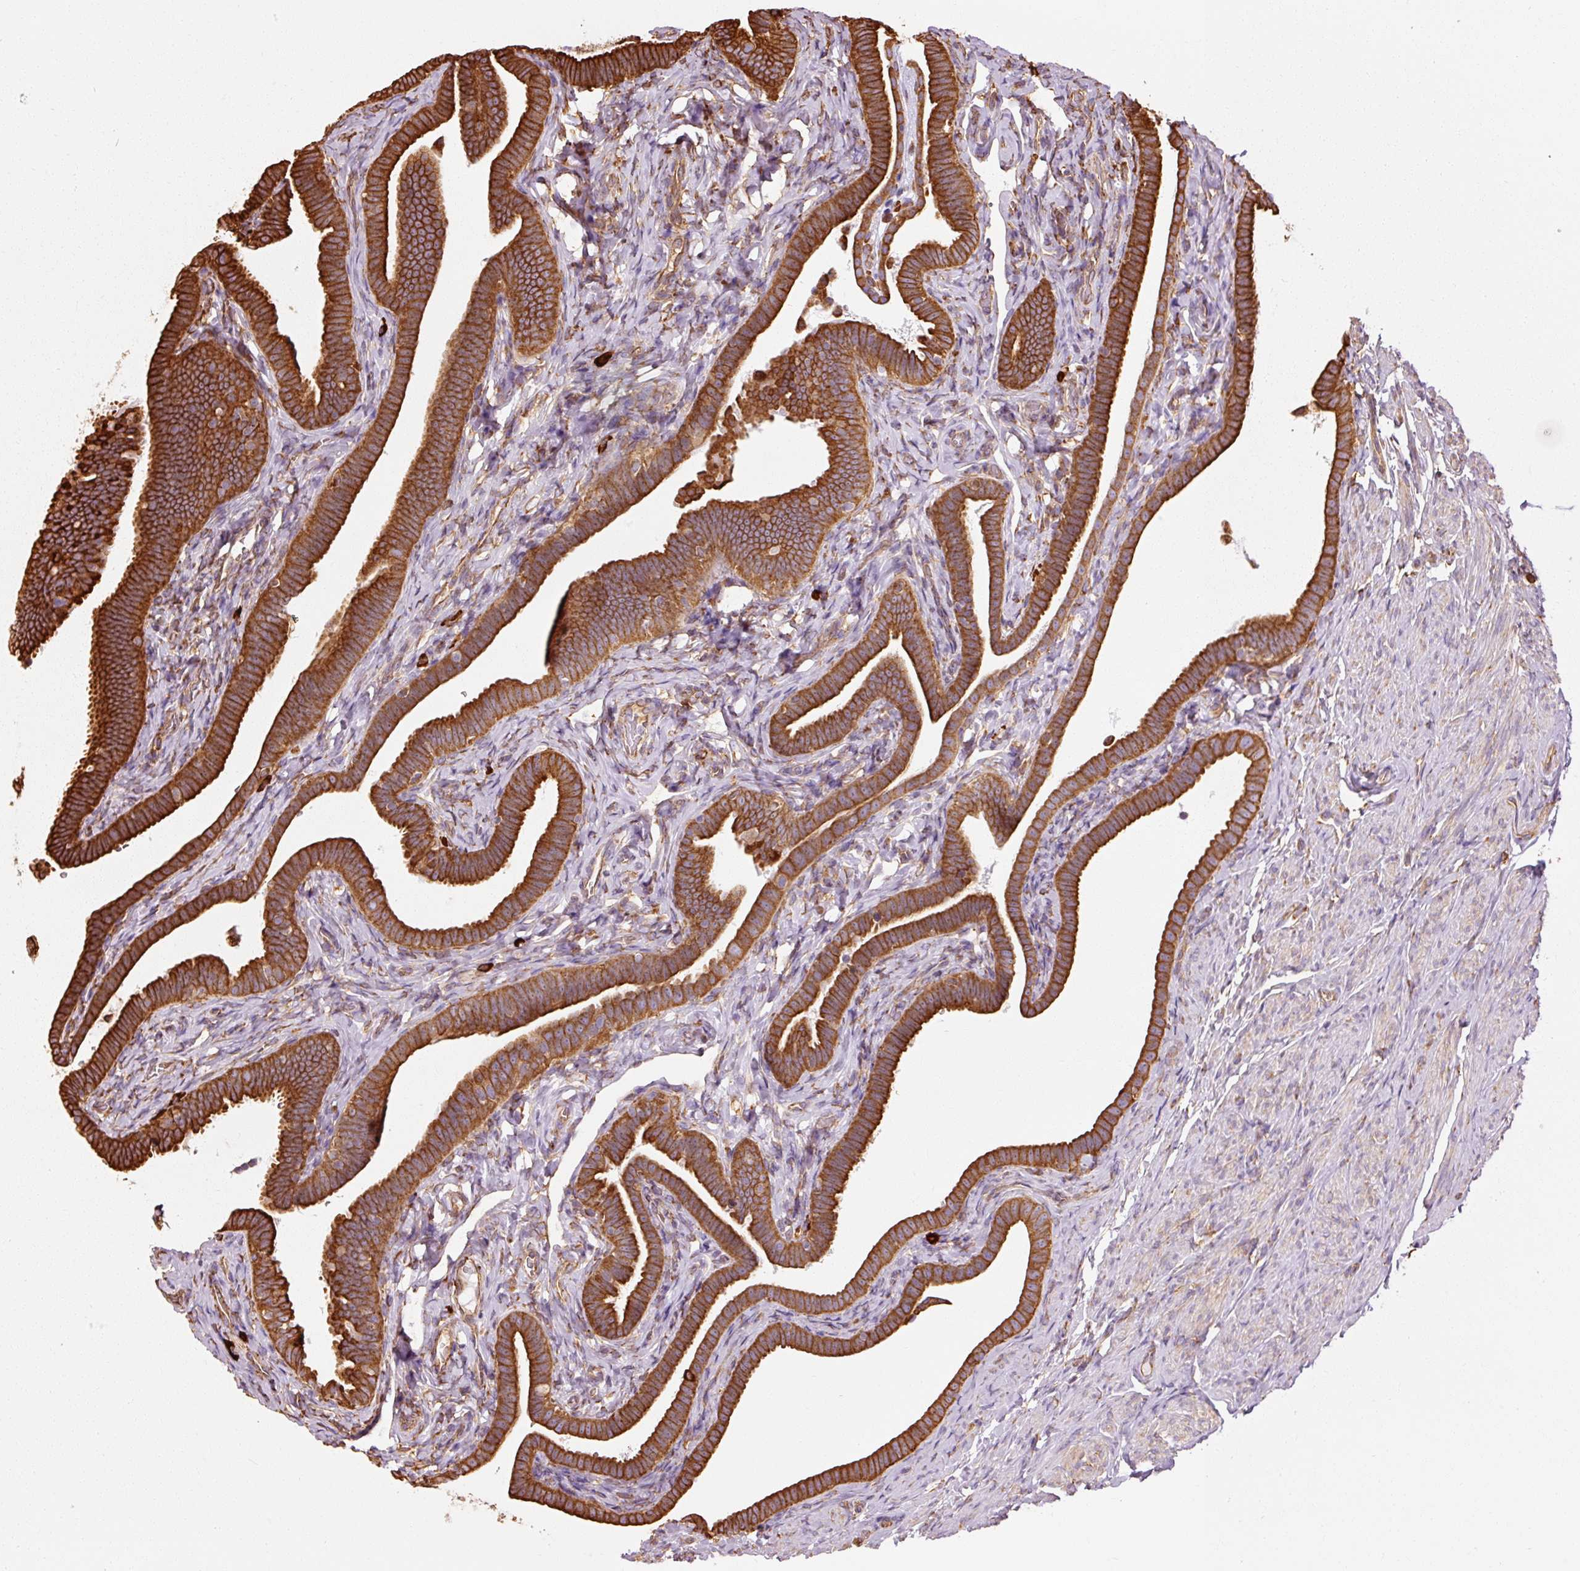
{"staining": {"intensity": "strong", "quantity": ">75%", "location": "cytoplasmic/membranous"}, "tissue": "fallopian tube", "cell_type": "Glandular cells", "image_type": "normal", "snomed": [{"axis": "morphology", "description": "Normal tissue, NOS"}, {"axis": "topography", "description": "Fallopian tube"}], "caption": "Immunohistochemical staining of benign fallopian tube demonstrates >75% levels of strong cytoplasmic/membranous protein expression in about >75% of glandular cells. Nuclei are stained in blue.", "gene": "ENSG00000256500", "patient": {"sex": "female", "age": 69}}